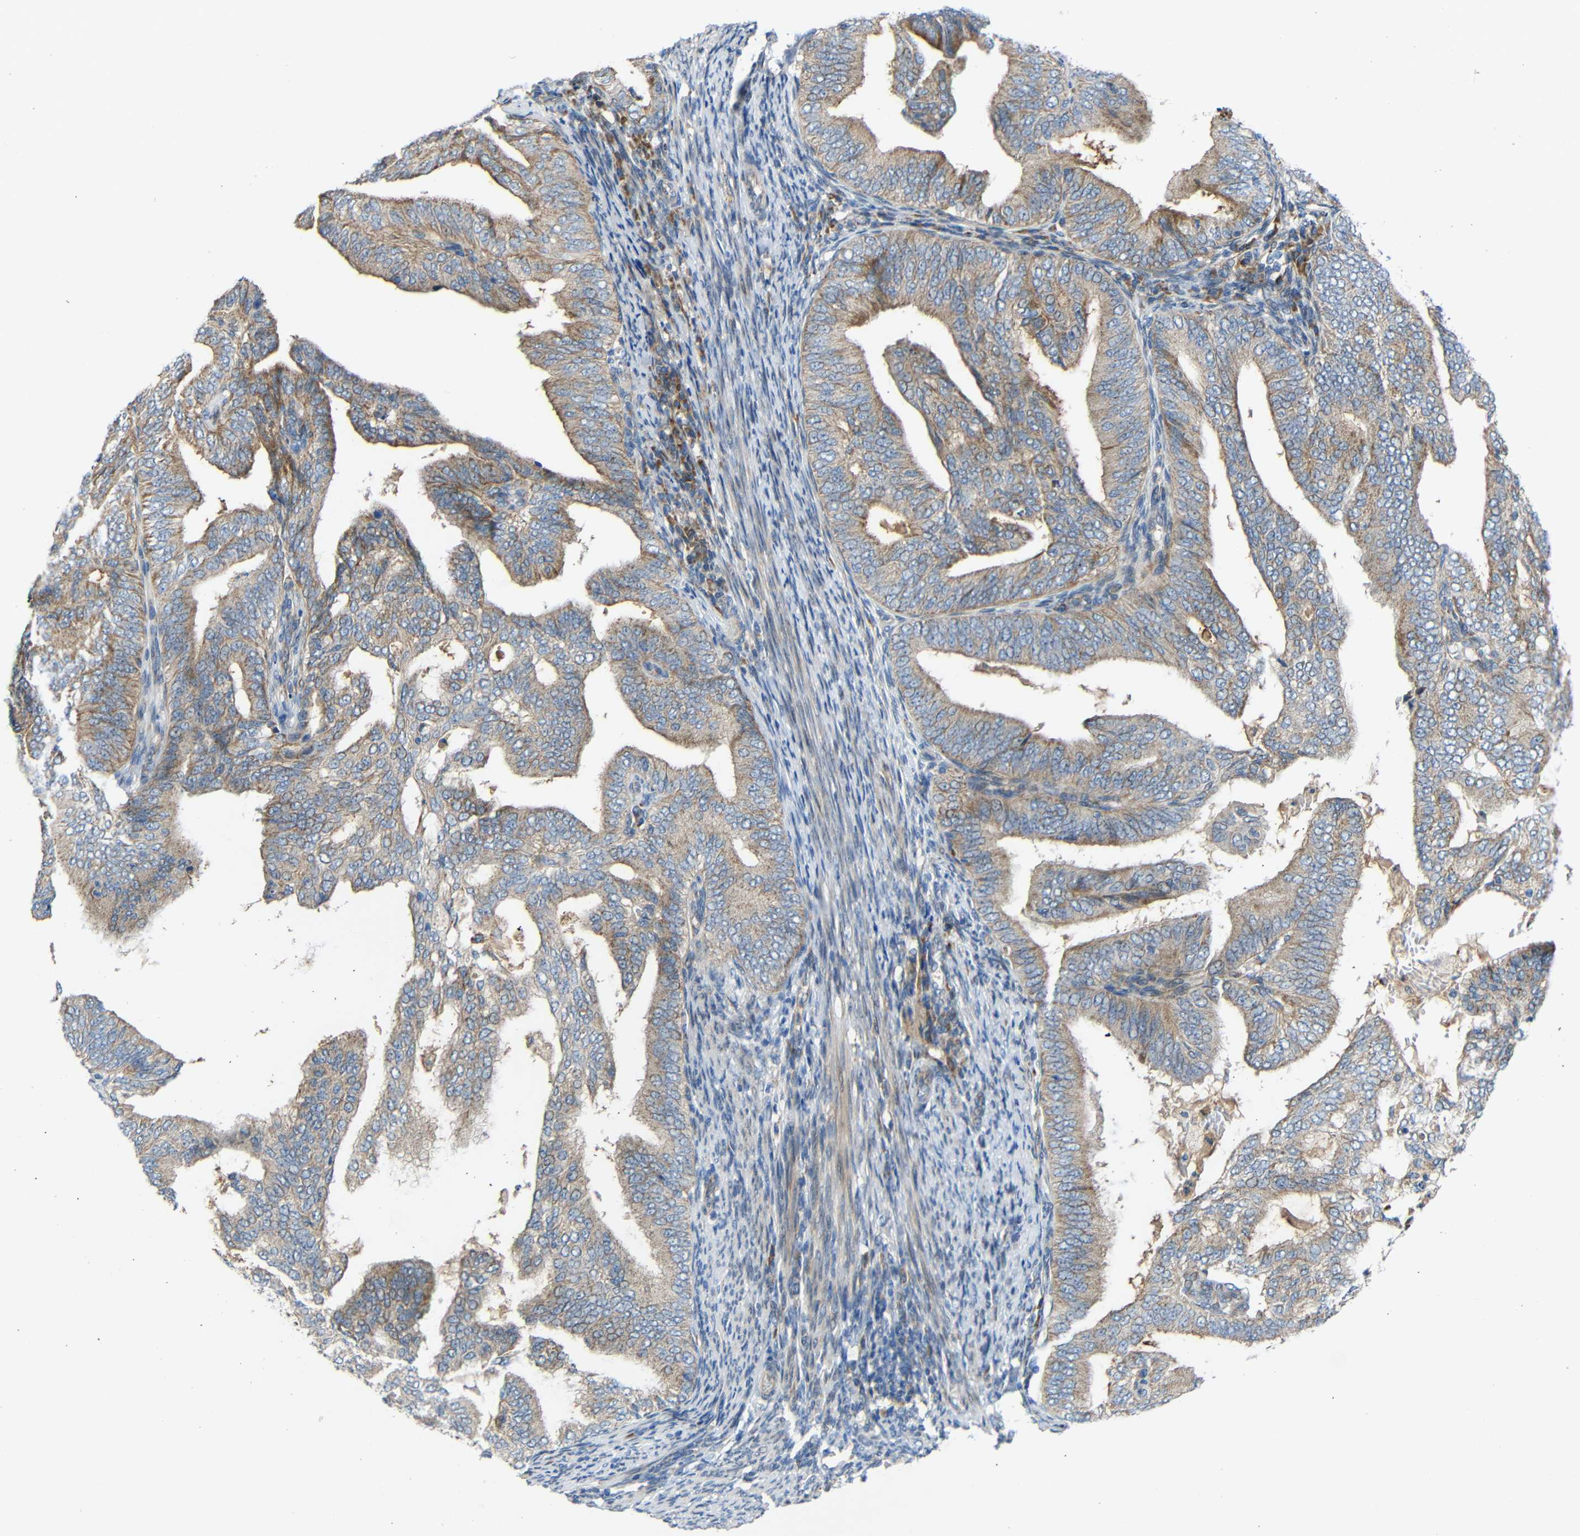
{"staining": {"intensity": "weak", "quantity": ">75%", "location": "cytoplasmic/membranous"}, "tissue": "endometrial cancer", "cell_type": "Tumor cells", "image_type": "cancer", "snomed": [{"axis": "morphology", "description": "Adenocarcinoma, NOS"}, {"axis": "topography", "description": "Endometrium"}], "caption": "DAB immunohistochemical staining of human adenocarcinoma (endometrial) shows weak cytoplasmic/membranous protein staining in about >75% of tumor cells.", "gene": "TMEM25", "patient": {"sex": "female", "age": 58}}